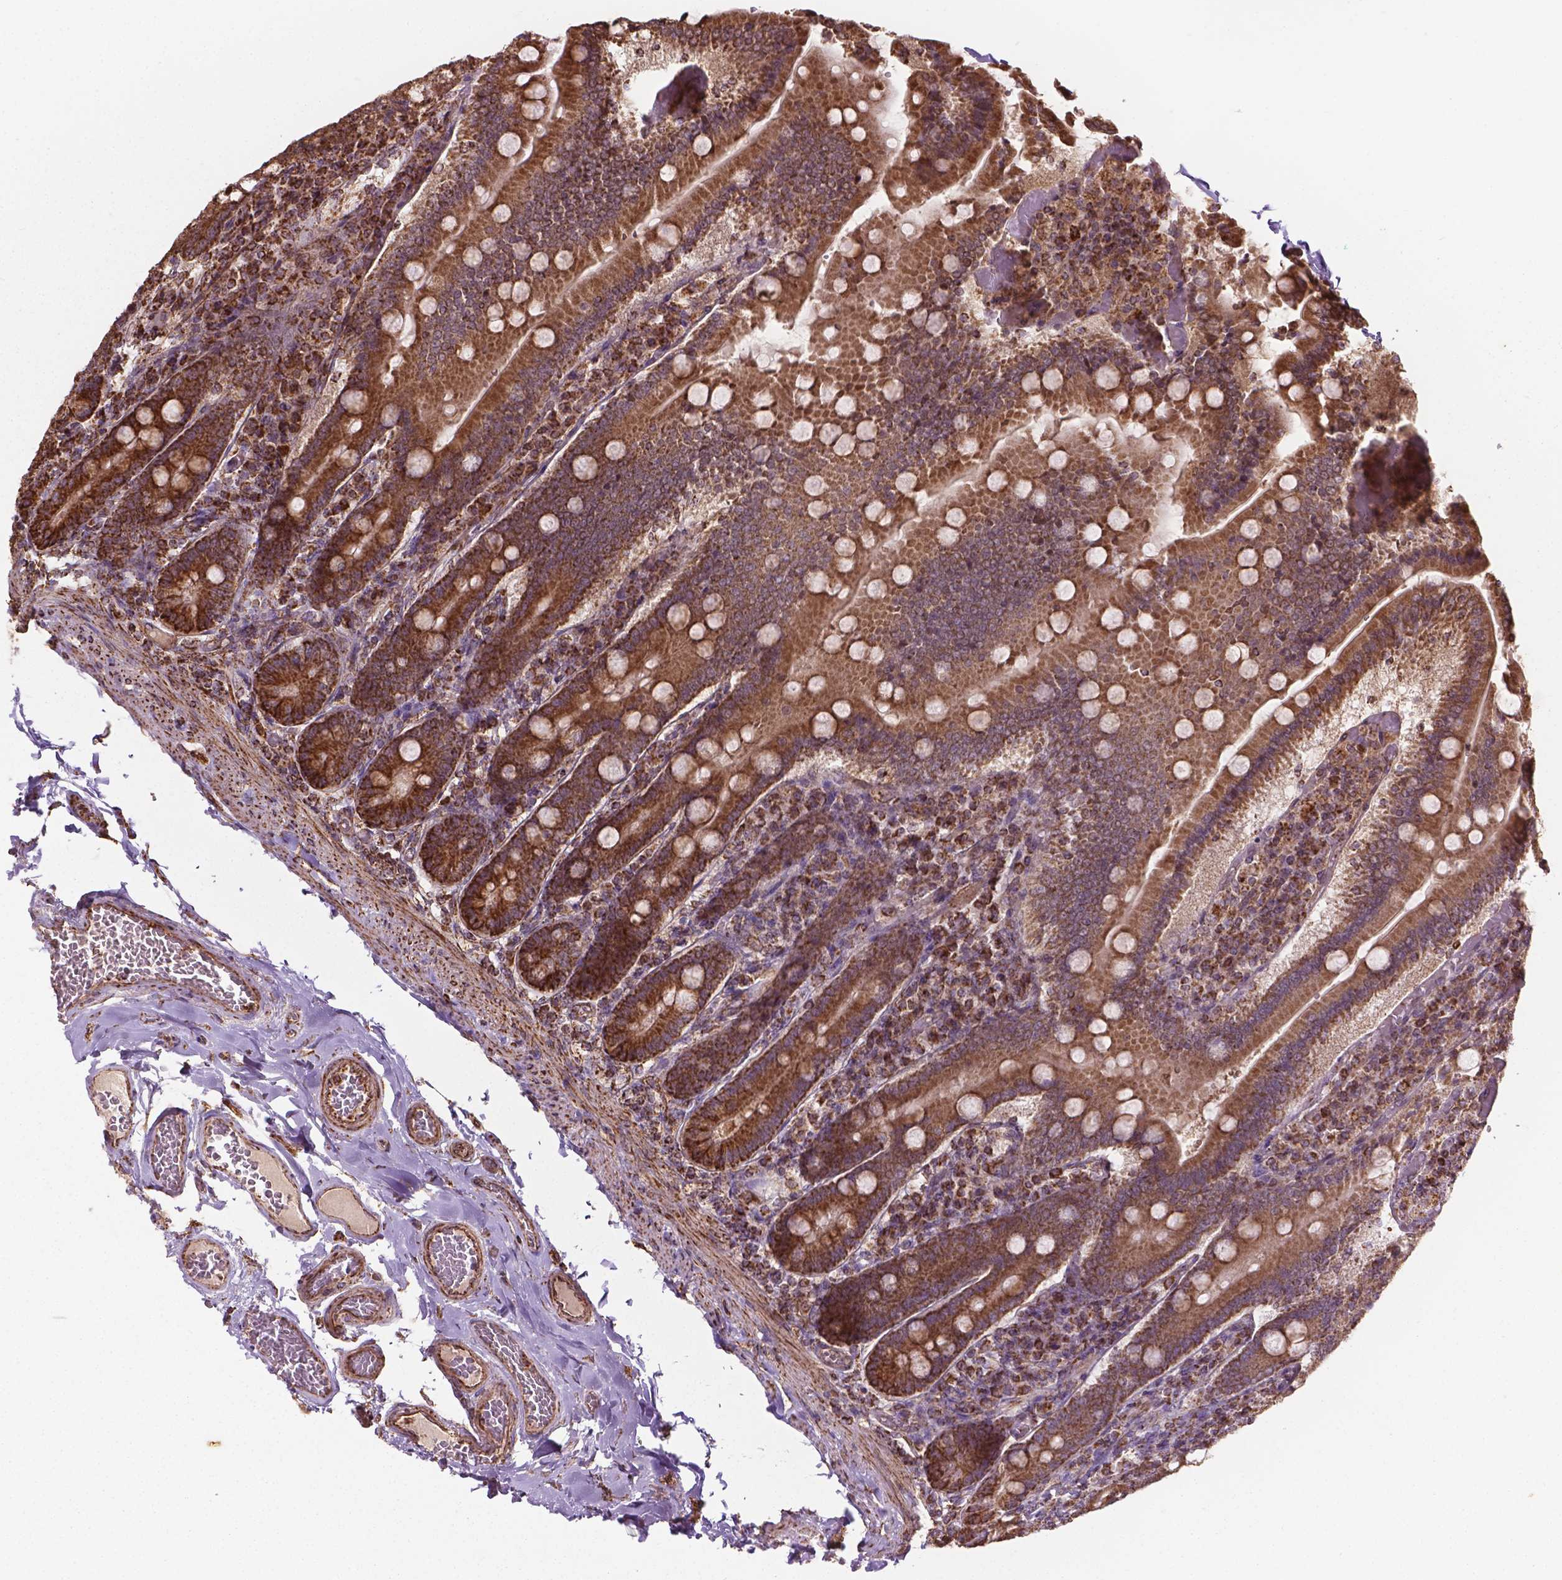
{"staining": {"intensity": "moderate", "quantity": ">75%", "location": "cytoplasmic/membranous"}, "tissue": "duodenum", "cell_type": "Glandular cells", "image_type": "normal", "snomed": [{"axis": "morphology", "description": "Normal tissue, NOS"}, {"axis": "topography", "description": "Duodenum"}], "caption": "The micrograph demonstrates a brown stain indicating the presence of a protein in the cytoplasmic/membranous of glandular cells in duodenum. The staining was performed using DAB (3,3'-diaminobenzidine), with brown indicating positive protein expression. Nuclei are stained blue with hematoxylin.", "gene": "HS3ST3A1", "patient": {"sex": "female", "age": 62}}